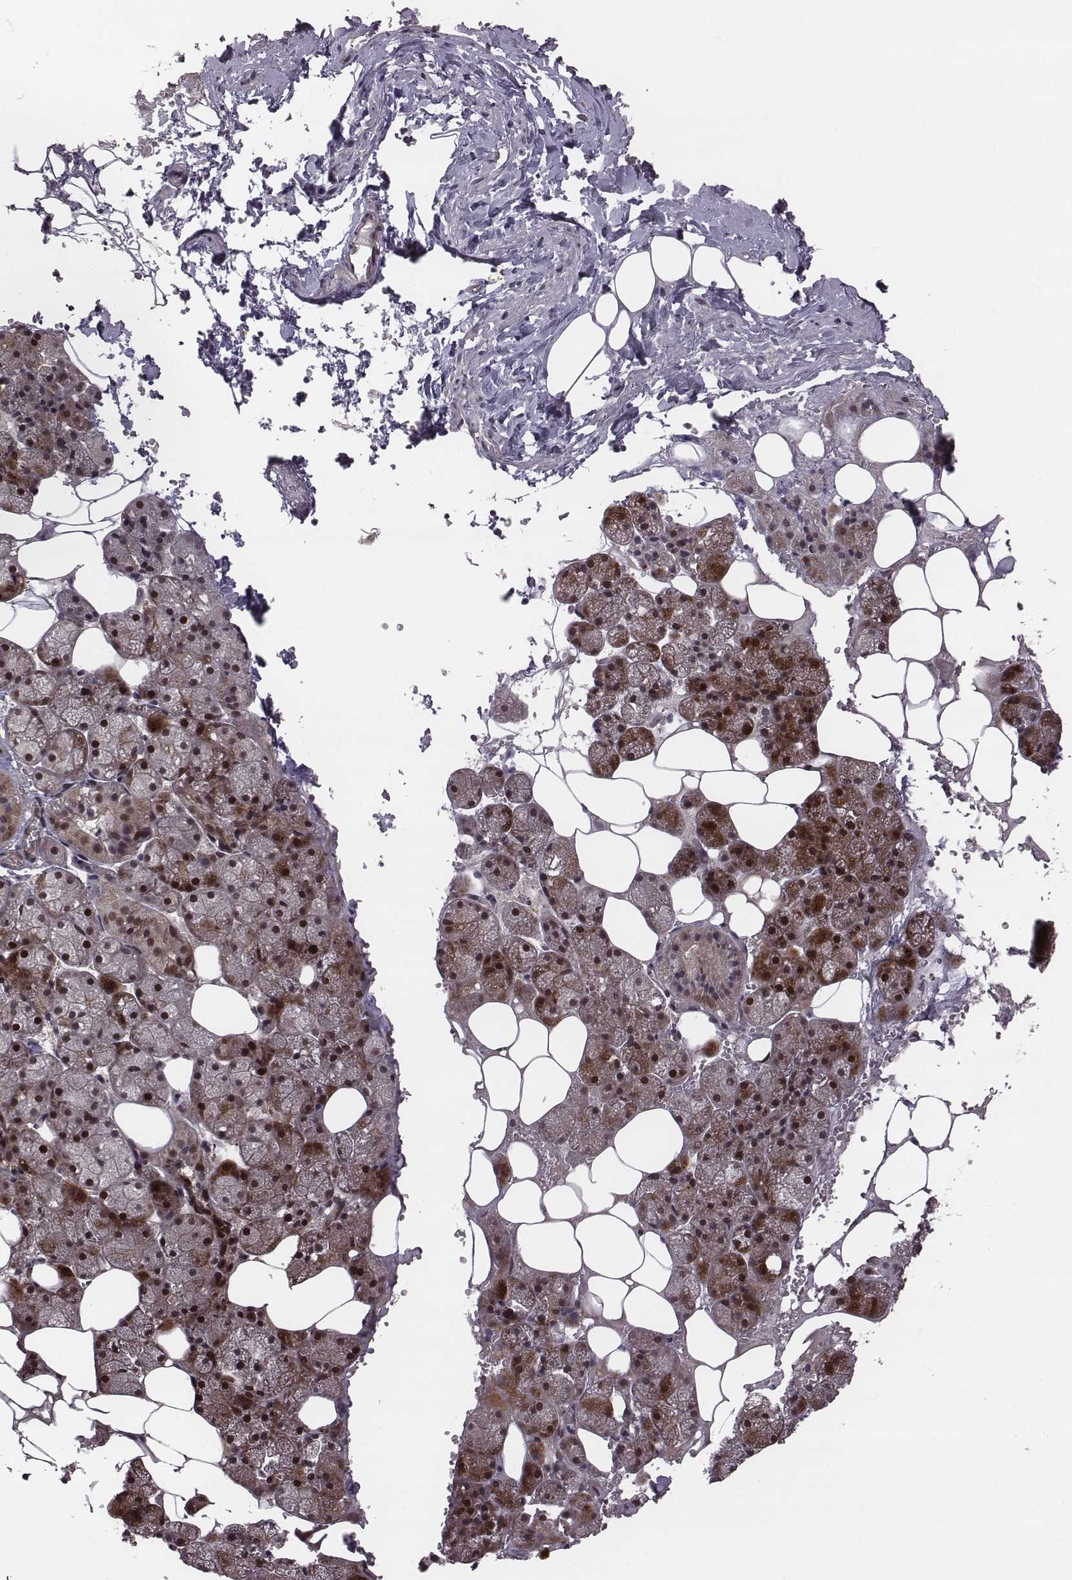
{"staining": {"intensity": "moderate", "quantity": "25%-75%", "location": "cytoplasmic/membranous,nuclear"}, "tissue": "salivary gland", "cell_type": "Glandular cells", "image_type": "normal", "snomed": [{"axis": "morphology", "description": "Normal tissue, NOS"}, {"axis": "topography", "description": "Salivary gland"}], "caption": "DAB immunohistochemical staining of unremarkable human salivary gland demonstrates moderate cytoplasmic/membranous,nuclear protein staining in about 25%-75% of glandular cells.", "gene": "RPL3", "patient": {"sex": "male", "age": 38}}